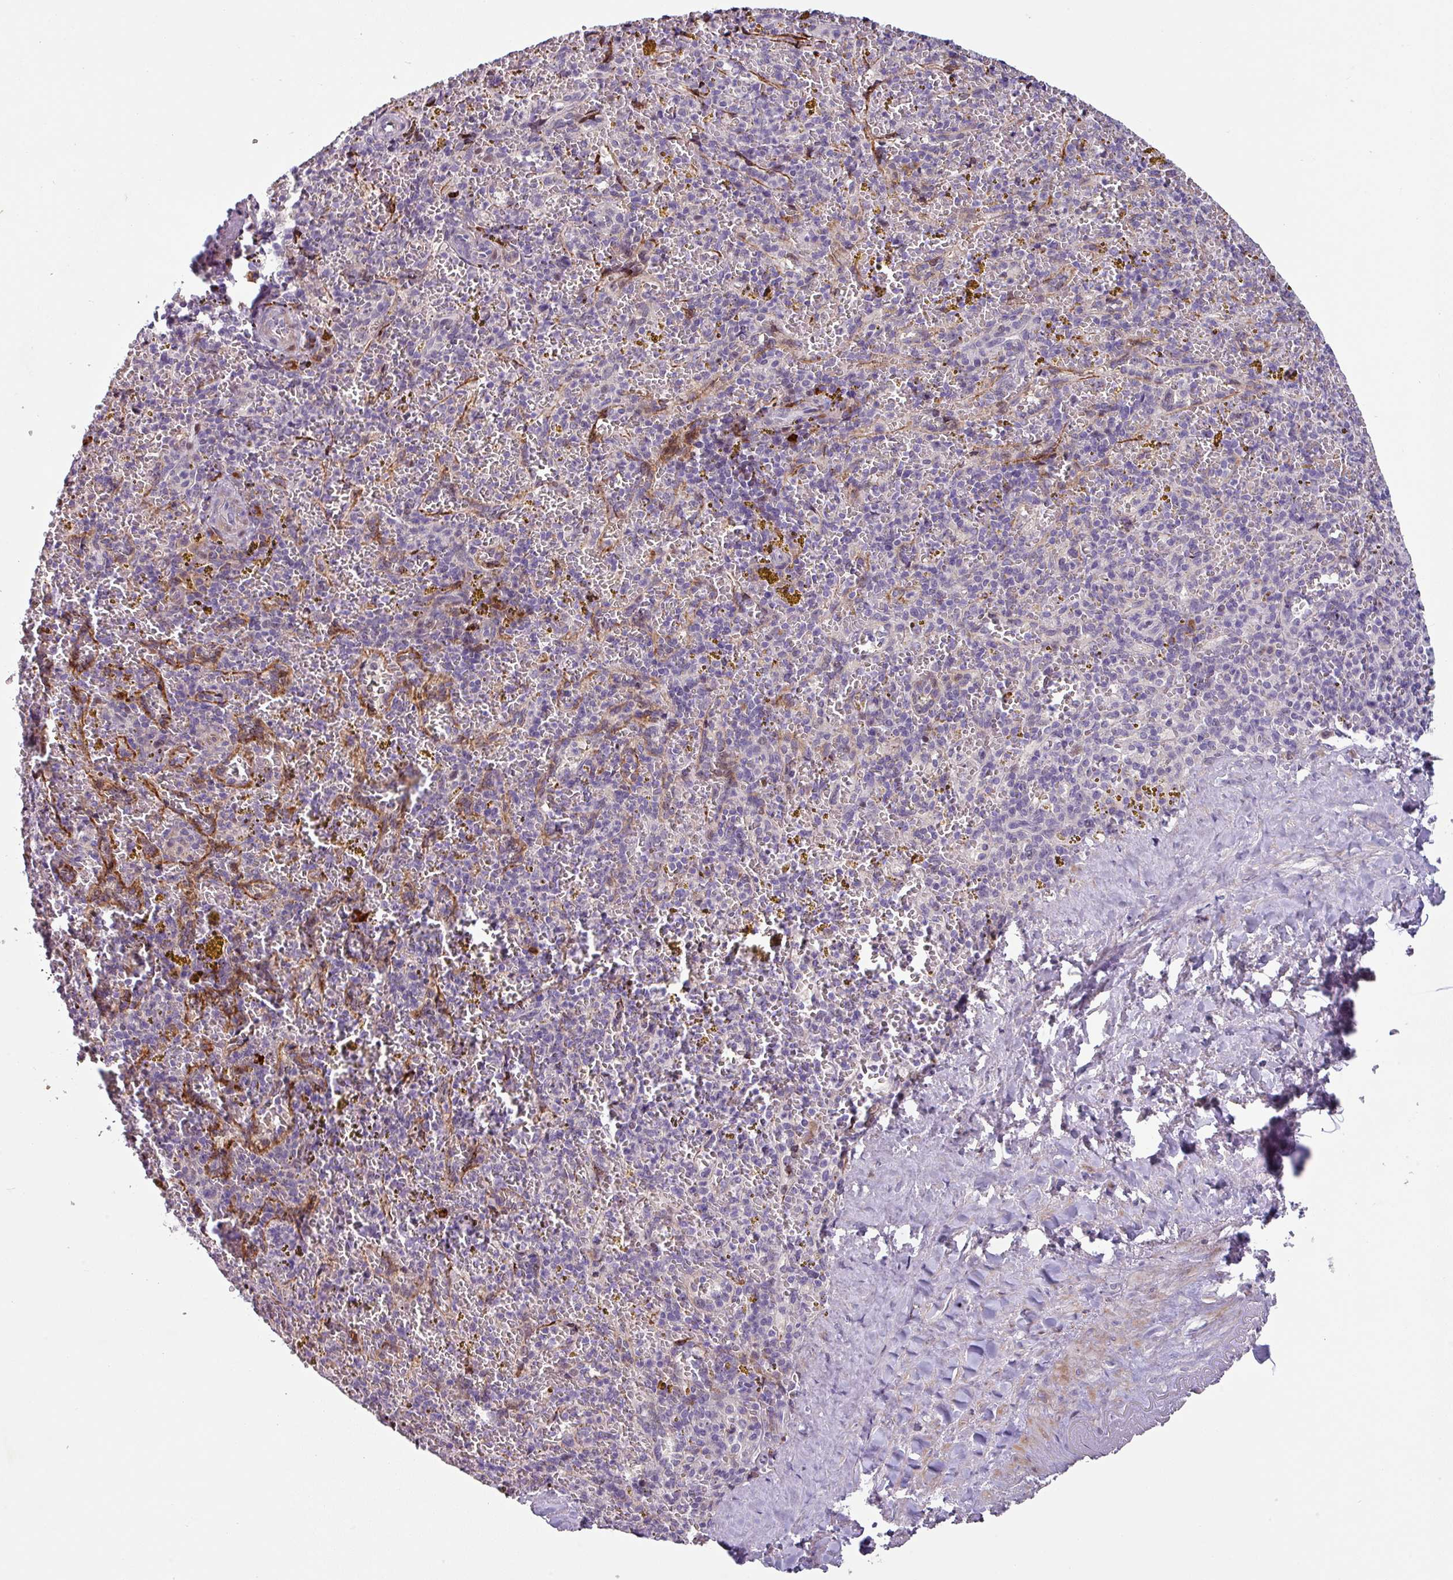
{"staining": {"intensity": "negative", "quantity": "none", "location": "none"}, "tissue": "spleen", "cell_type": "Cells in red pulp", "image_type": "normal", "snomed": [{"axis": "morphology", "description": "Normal tissue, NOS"}, {"axis": "topography", "description": "Spleen"}], "caption": "Immunohistochemistry (IHC) photomicrograph of benign spleen stained for a protein (brown), which shows no staining in cells in red pulp. The staining is performed using DAB (3,3'-diaminobenzidine) brown chromogen with nuclei counter-stained in using hematoxylin.", "gene": "KLHL3", "patient": {"sex": "male", "age": 57}}